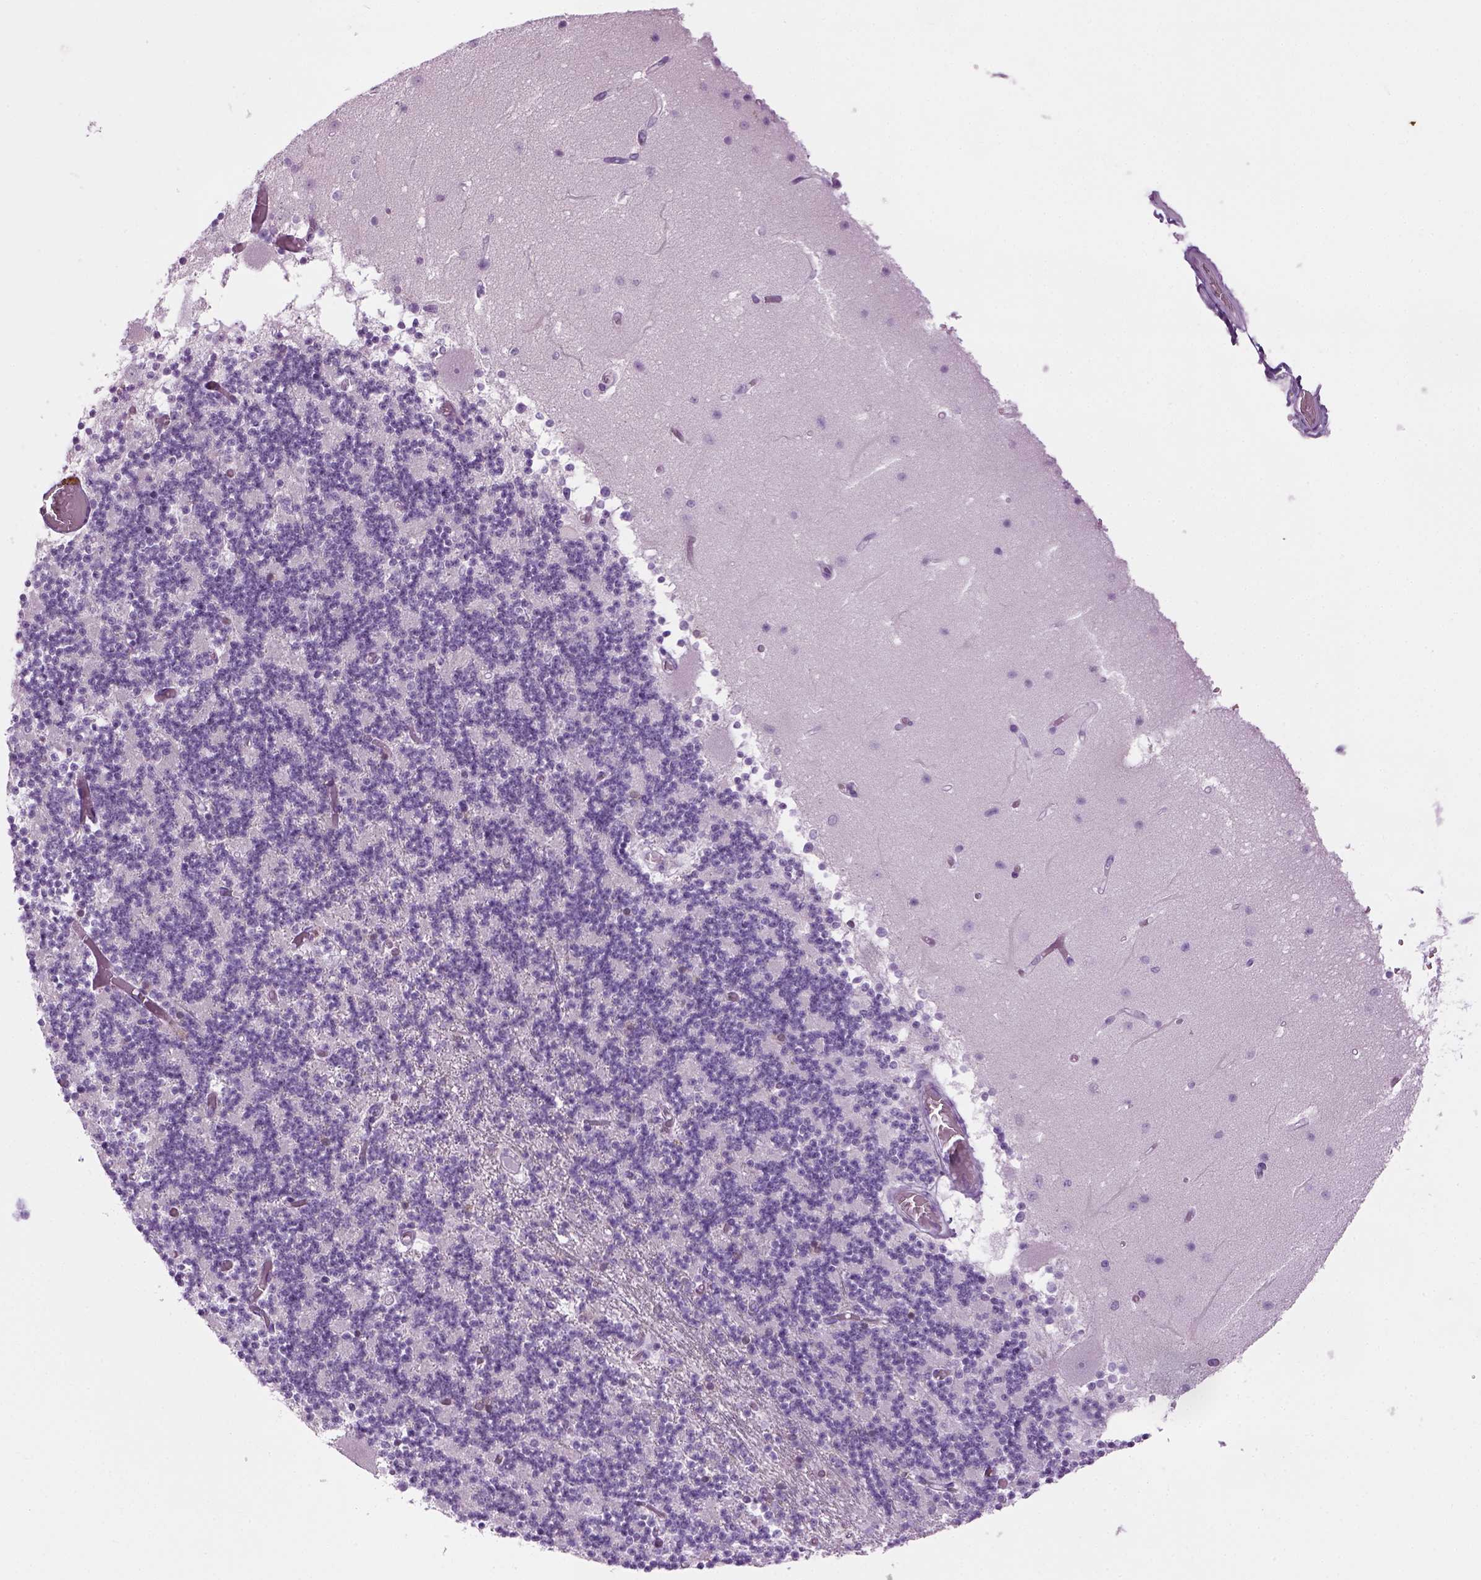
{"staining": {"intensity": "negative", "quantity": "none", "location": "none"}, "tissue": "cerebellum", "cell_type": "Cells in granular layer", "image_type": "normal", "snomed": [{"axis": "morphology", "description": "Normal tissue, NOS"}, {"axis": "topography", "description": "Cerebellum"}], "caption": "Cells in granular layer are negative for protein expression in unremarkable human cerebellum. Nuclei are stained in blue.", "gene": "CIBAR2", "patient": {"sex": "female", "age": 28}}